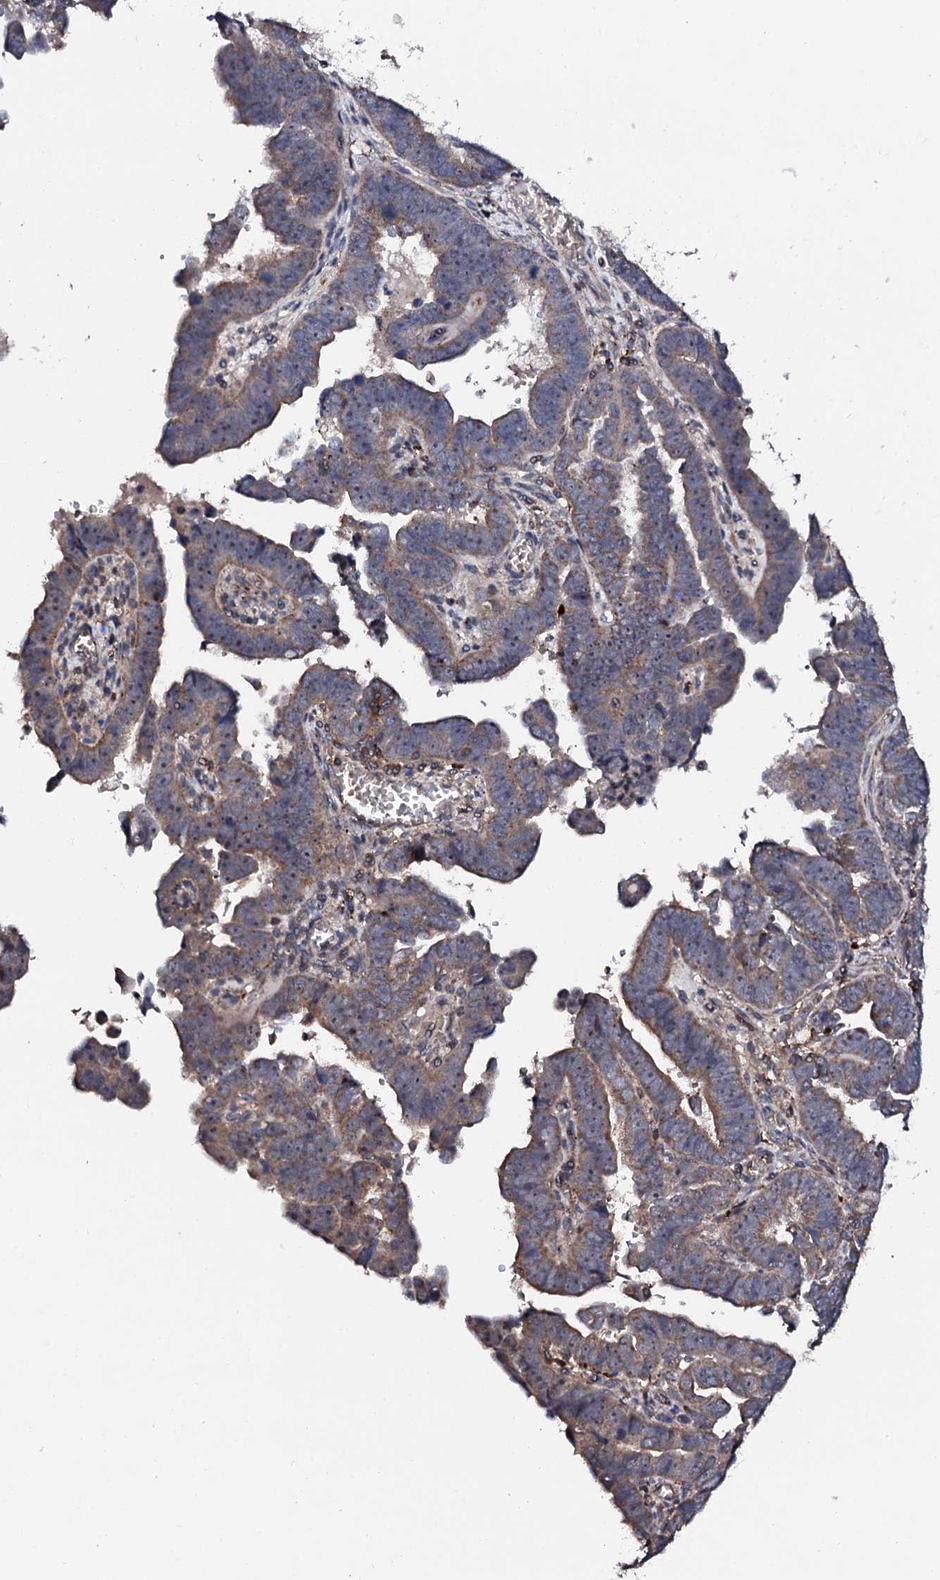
{"staining": {"intensity": "moderate", "quantity": ">75%", "location": "cytoplasmic/membranous"}, "tissue": "endometrial cancer", "cell_type": "Tumor cells", "image_type": "cancer", "snomed": [{"axis": "morphology", "description": "Adenocarcinoma, NOS"}, {"axis": "topography", "description": "Endometrium"}], "caption": "DAB (3,3'-diaminobenzidine) immunohistochemical staining of human endometrial adenocarcinoma demonstrates moderate cytoplasmic/membranous protein positivity in approximately >75% of tumor cells.", "gene": "GTPBP4", "patient": {"sex": "female", "age": 75}}